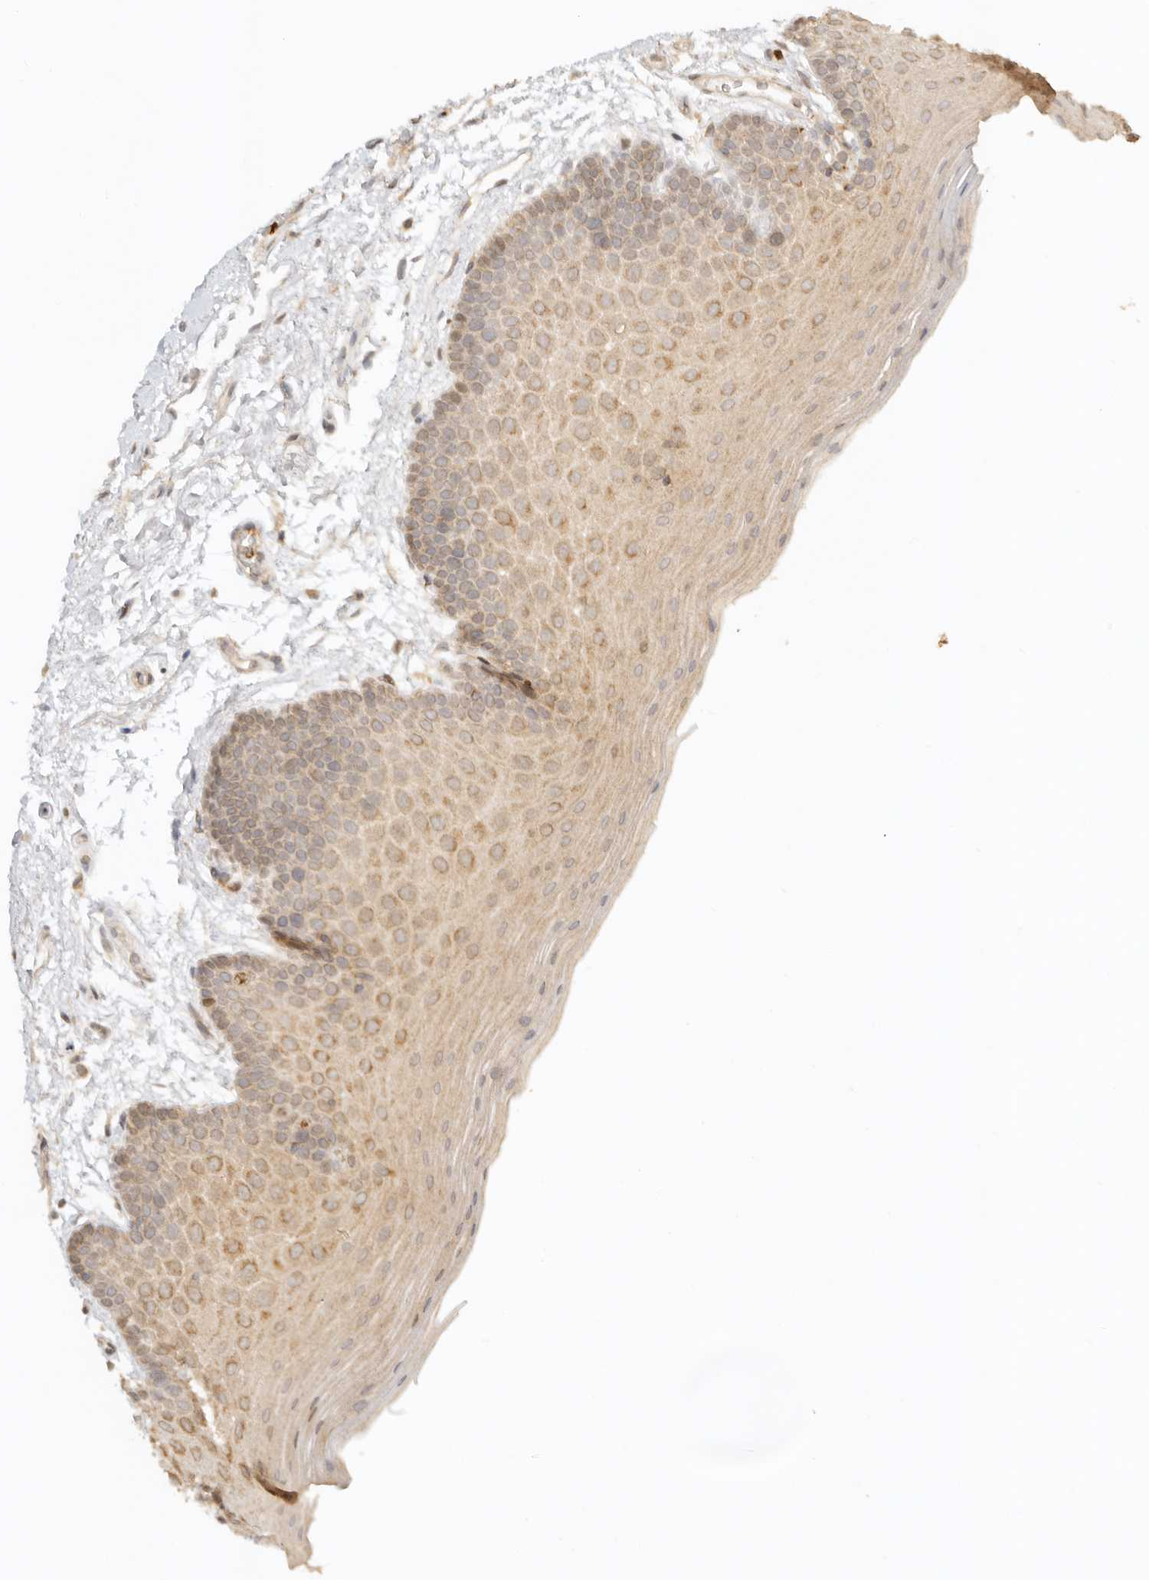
{"staining": {"intensity": "moderate", "quantity": "25%-75%", "location": "cytoplasmic/membranous,nuclear"}, "tissue": "oral mucosa", "cell_type": "Squamous epithelial cells", "image_type": "normal", "snomed": [{"axis": "morphology", "description": "Normal tissue, NOS"}, {"axis": "topography", "description": "Oral tissue"}], "caption": "Oral mucosa stained for a protein (brown) exhibits moderate cytoplasmic/membranous,nuclear positive expression in approximately 25%-75% of squamous epithelial cells.", "gene": "KIF2B", "patient": {"sex": "male", "age": 62}}